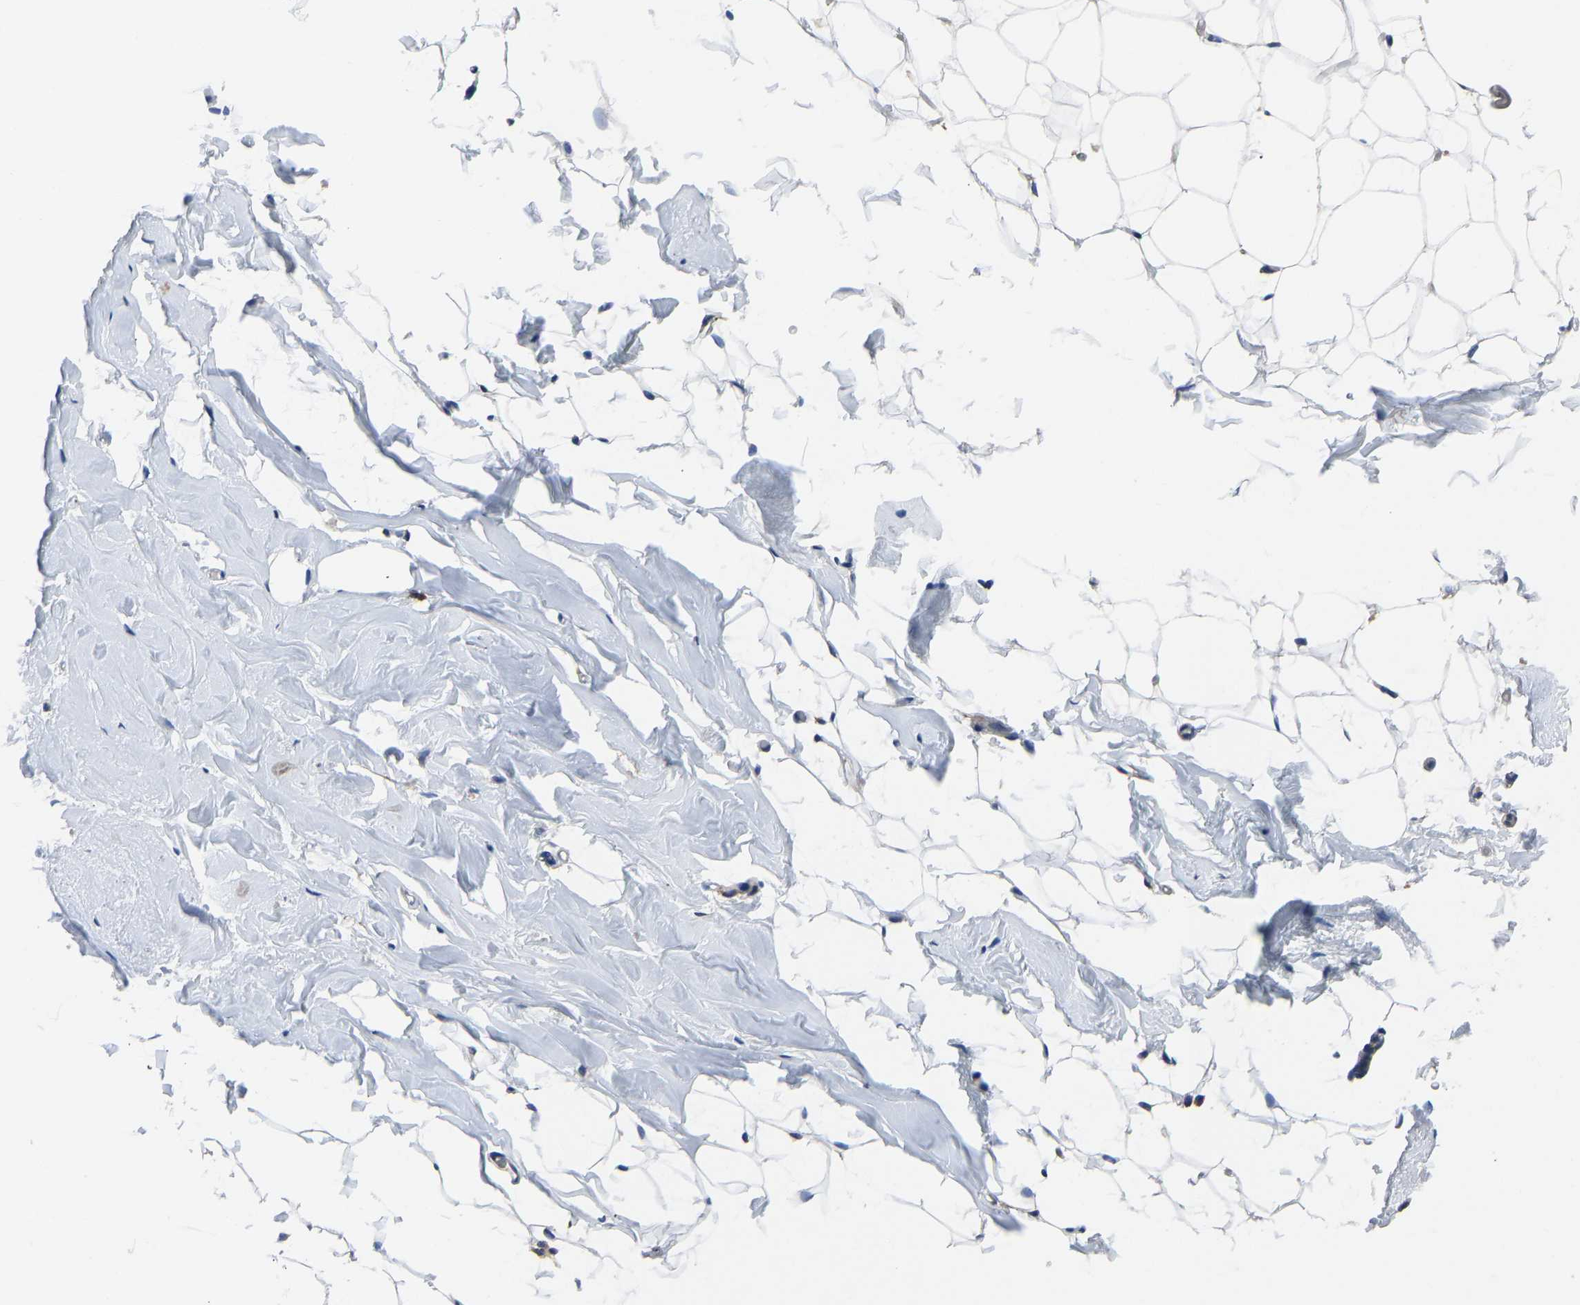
{"staining": {"intensity": "negative", "quantity": "none", "location": "none"}, "tissue": "adipose tissue", "cell_type": "Adipocytes", "image_type": "normal", "snomed": [{"axis": "morphology", "description": "Normal tissue, NOS"}, {"axis": "topography", "description": "Breast"}, {"axis": "topography", "description": "Soft tissue"}], "caption": "This is an immunohistochemistry histopathology image of normal human adipose tissue. There is no staining in adipocytes.", "gene": "PRKAR1A", "patient": {"sex": "female", "age": 75}}